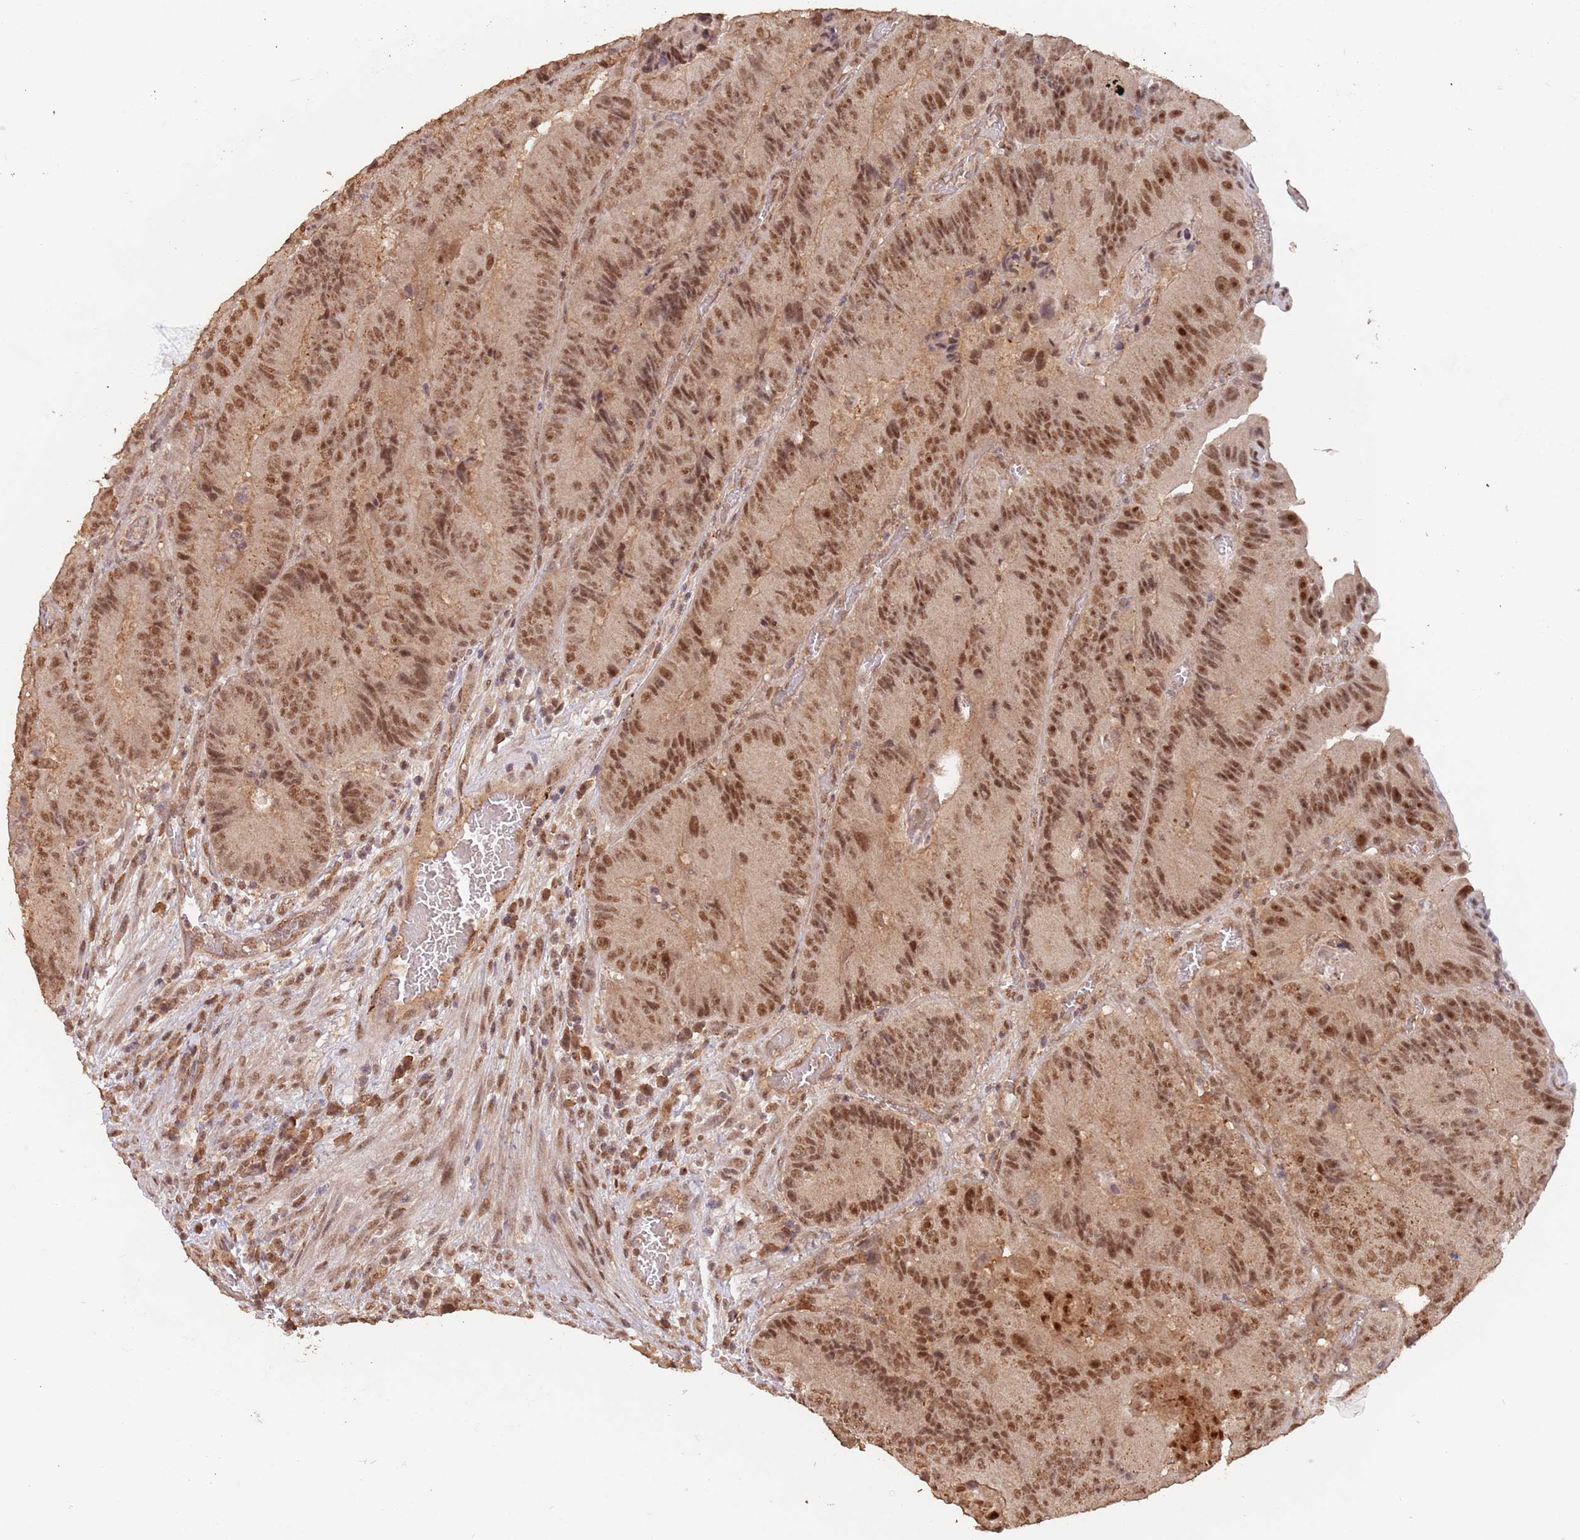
{"staining": {"intensity": "moderate", "quantity": ">75%", "location": "nuclear"}, "tissue": "colorectal cancer", "cell_type": "Tumor cells", "image_type": "cancer", "snomed": [{"axis": "morphology", "description": "Adenocarcinoma, NOS"}, {"axis": "topography", "description": "Colon"}], "caption": "Brown immunohistochemical staining in human adenocarcinoma (colorectal) exhibits moderate nuclear expression in approximately >75% of tumor cells.", "gene": "RFXANK", "patient": {"sex": "female", "age": 86}}